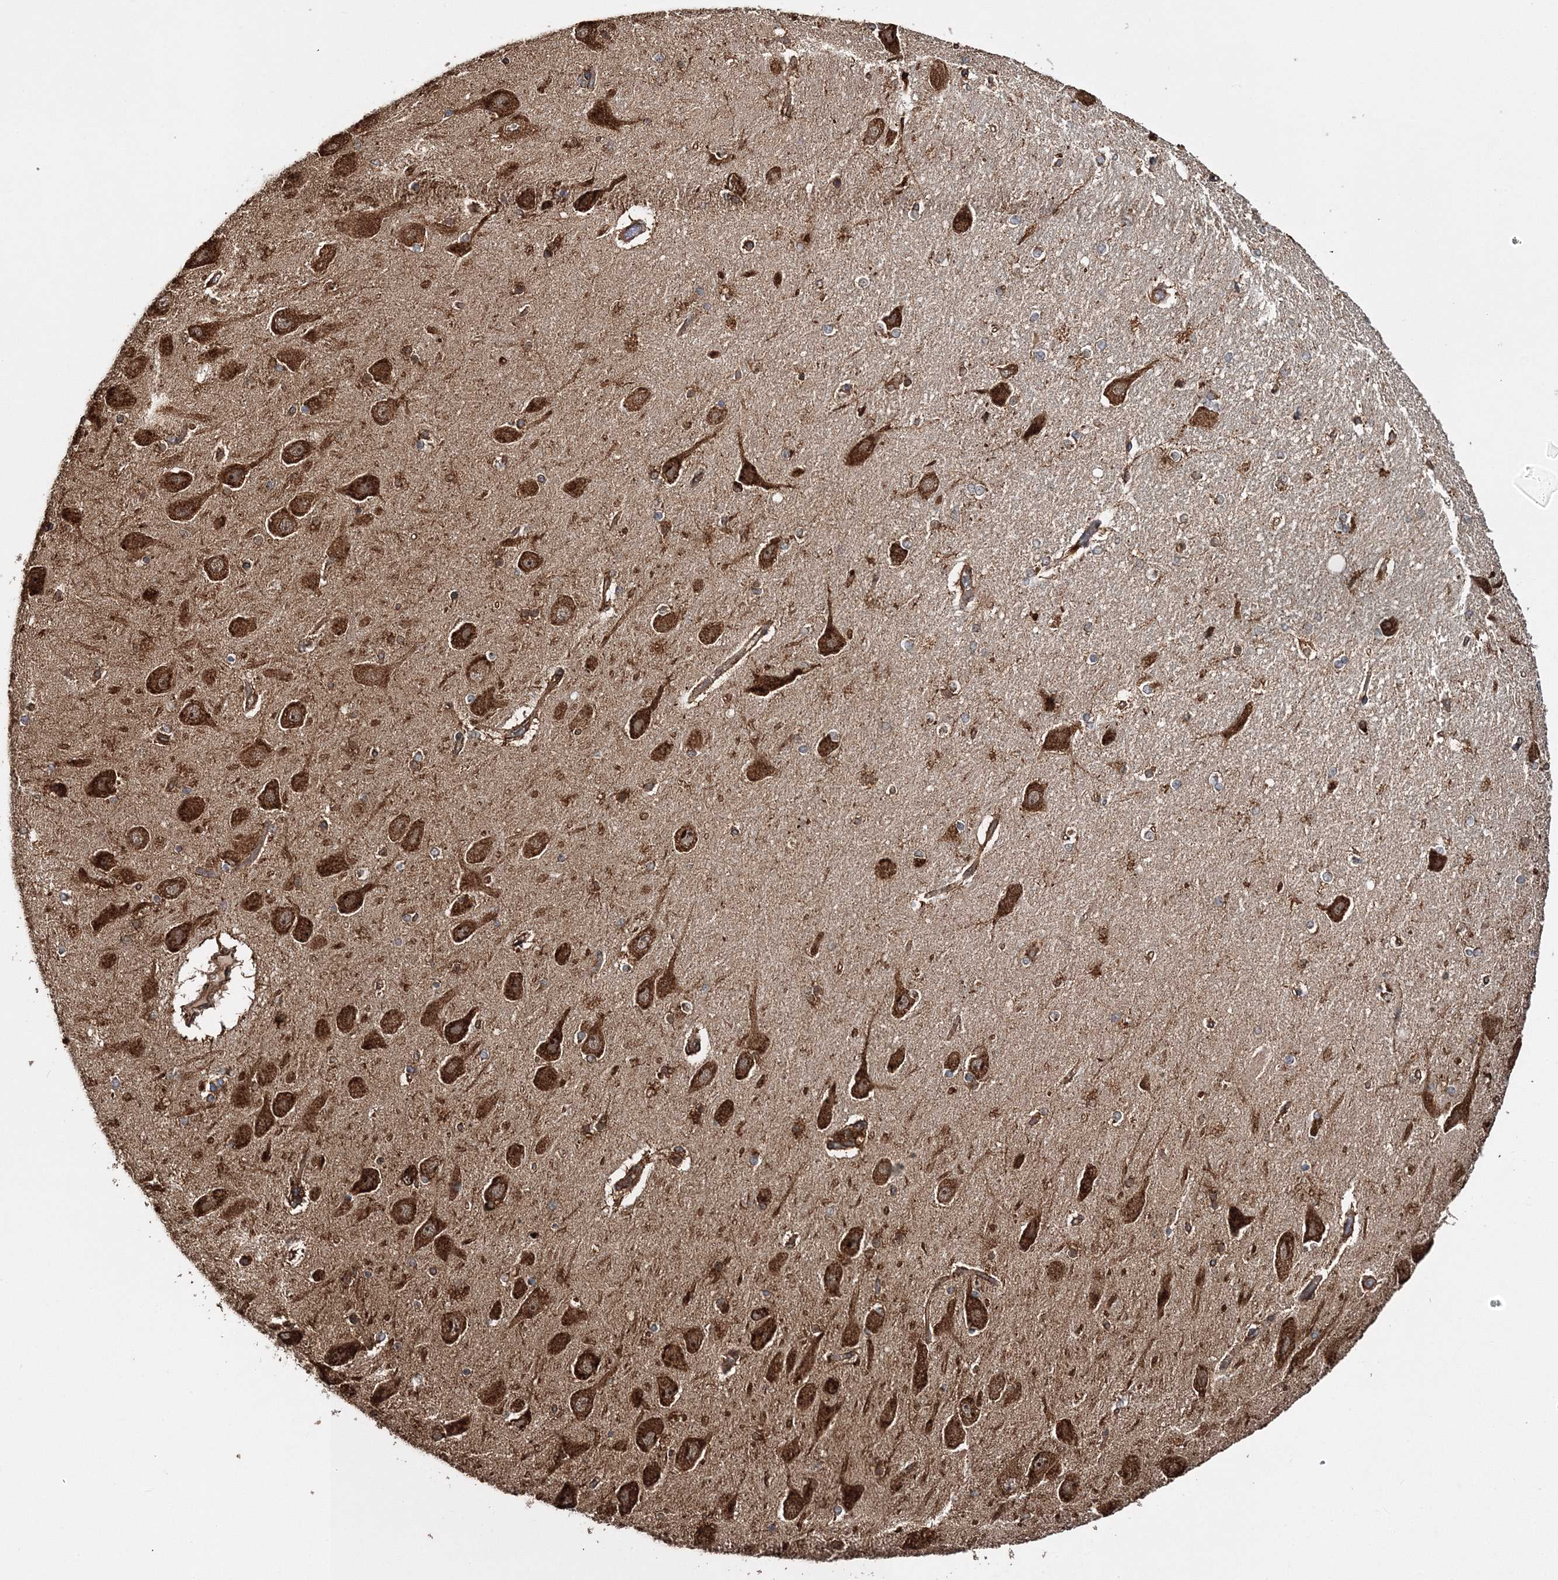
{"staining": {"intensity": "moderate", "quantity": "<25%", "location": "cytoplasmic/membranous"}, "tissue": "hippocampus", "cell_type": "Glial cells", "image_type": "normal", "snomed": [{"axis": "morphology", "description": "Normal tissue, NOS"}, {"axis": "topography", "description": "Hippocampus"}], "caption": "Approximately <25% of glial cells in benign hippocampus show moderate cytoplasmic/membranous protein staining as visualized by brown immunohistochemical staining.", "gene": "SCRN3", "patient": {"sex": "female", "age": 54}}